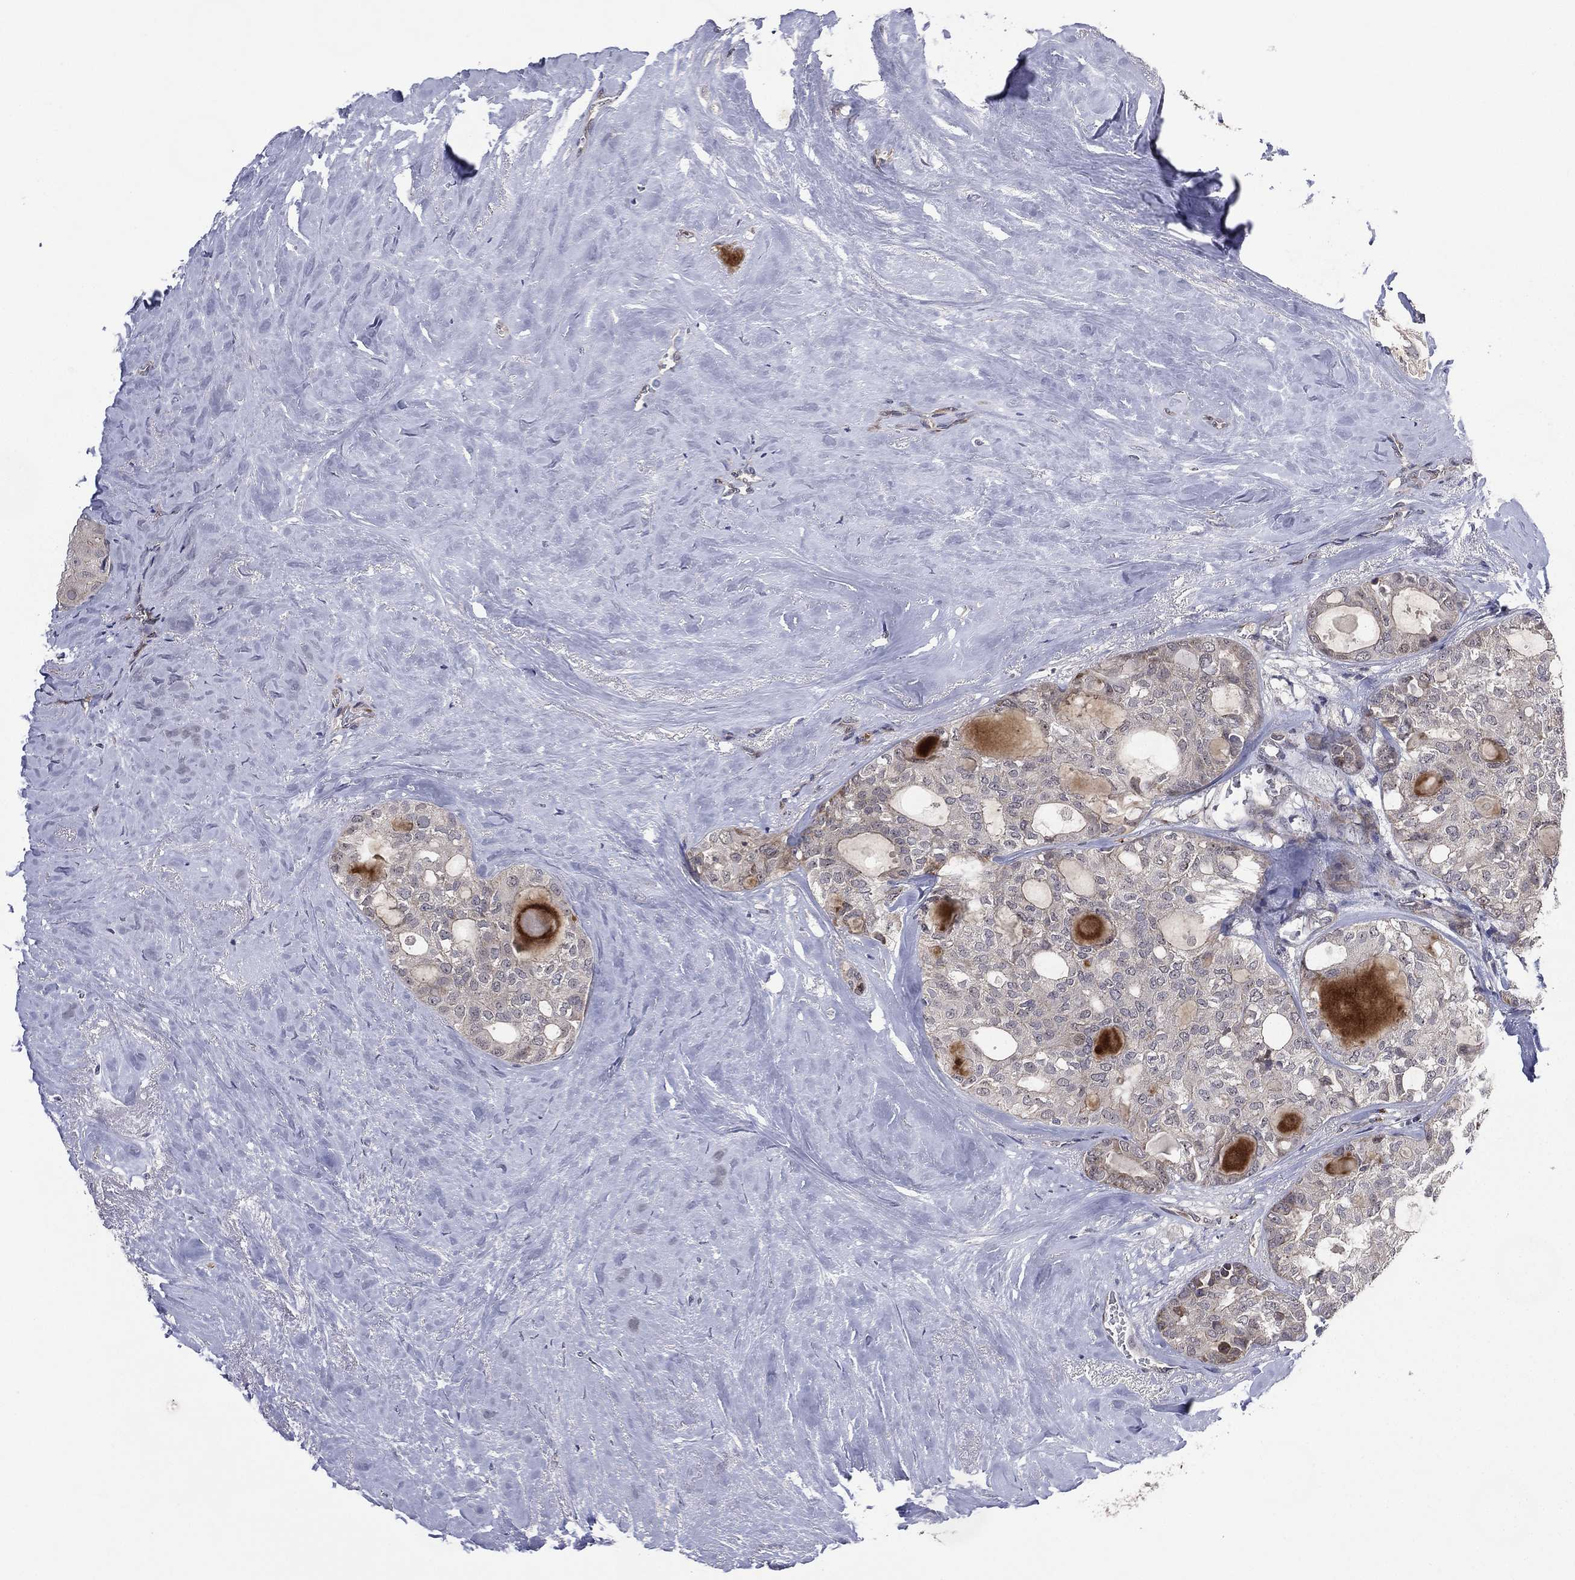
{"staining": {"intensity": "negative", "quantity": "none", "location": "none"}, "tissue": "thyroid cancer", "cell_type": "Tumor cells", "image_type": "cancer", "snomed": [{"axis": "morphology", "description": "Follicular adenoma carcinoma, NOS"}, {"axis": "topography", "description": "Thyroid gland"}], "caption": "The micrograph displays no staining of tumor cells in thyroid cancer.", "gene": "KAT14", "patient": {"sex": "male", "age": 75}}